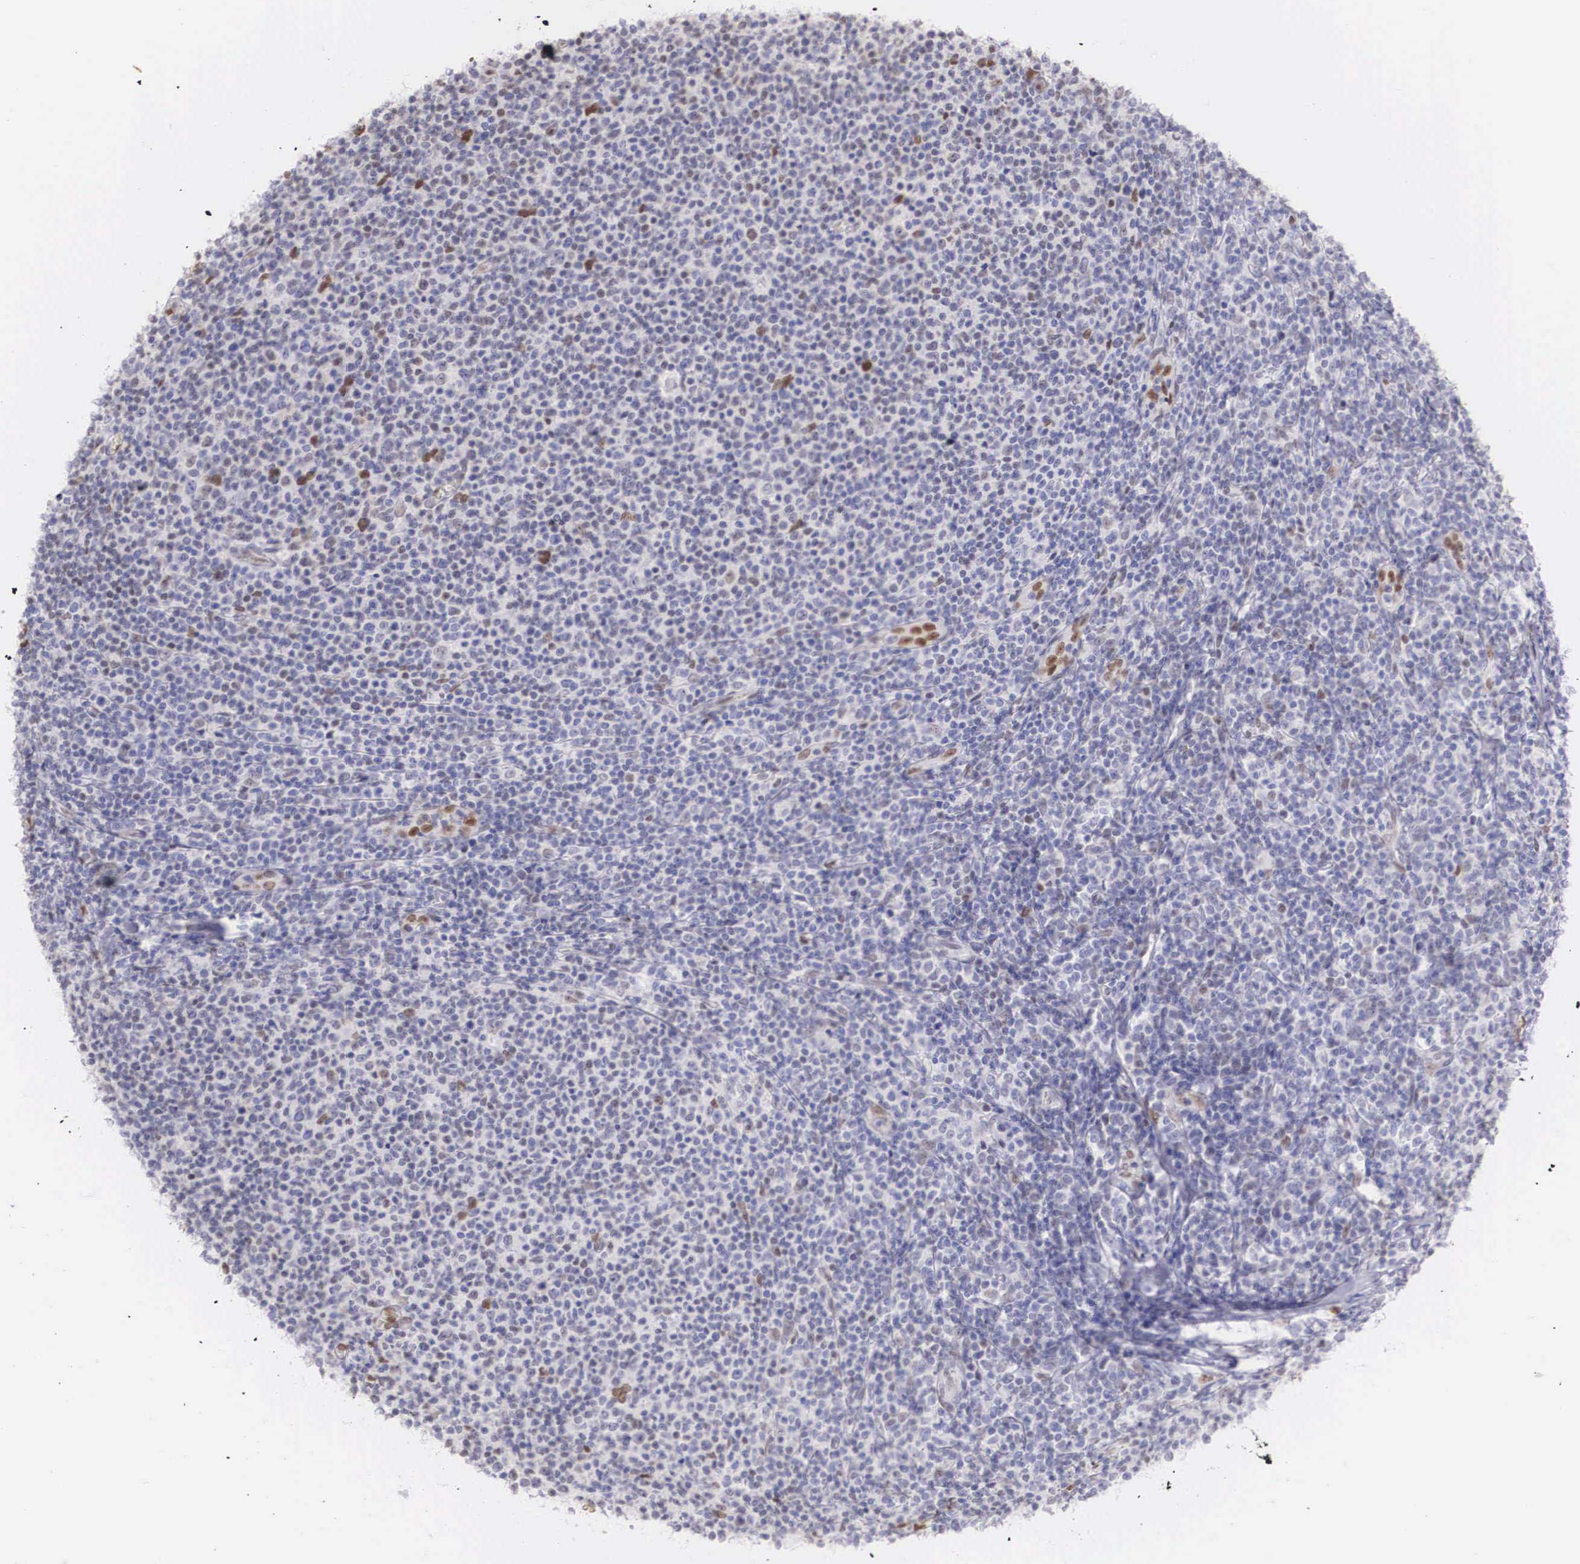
{"staining": {"intensity": "negative", "quantity": "none", "location": "none"}, "tissue": "lymphoma", "cell_type": "Tumor cells", "image_type": "cancer", "snomed": [{"axis": "morphology", "description": "Malignant lymphoma, non-Hodgkin's type, Low grade"}, {"axis": "topography", "description": "Lymph node"}], "caption": "High magnification brightfield microscopy of lymphoma stained with DAB (brown) and counterstained with hematoxylin (blue): tumor cells show no significant positivity.", "gene": "HMGN5", "patient": {"sex": "male", "age": 74}}